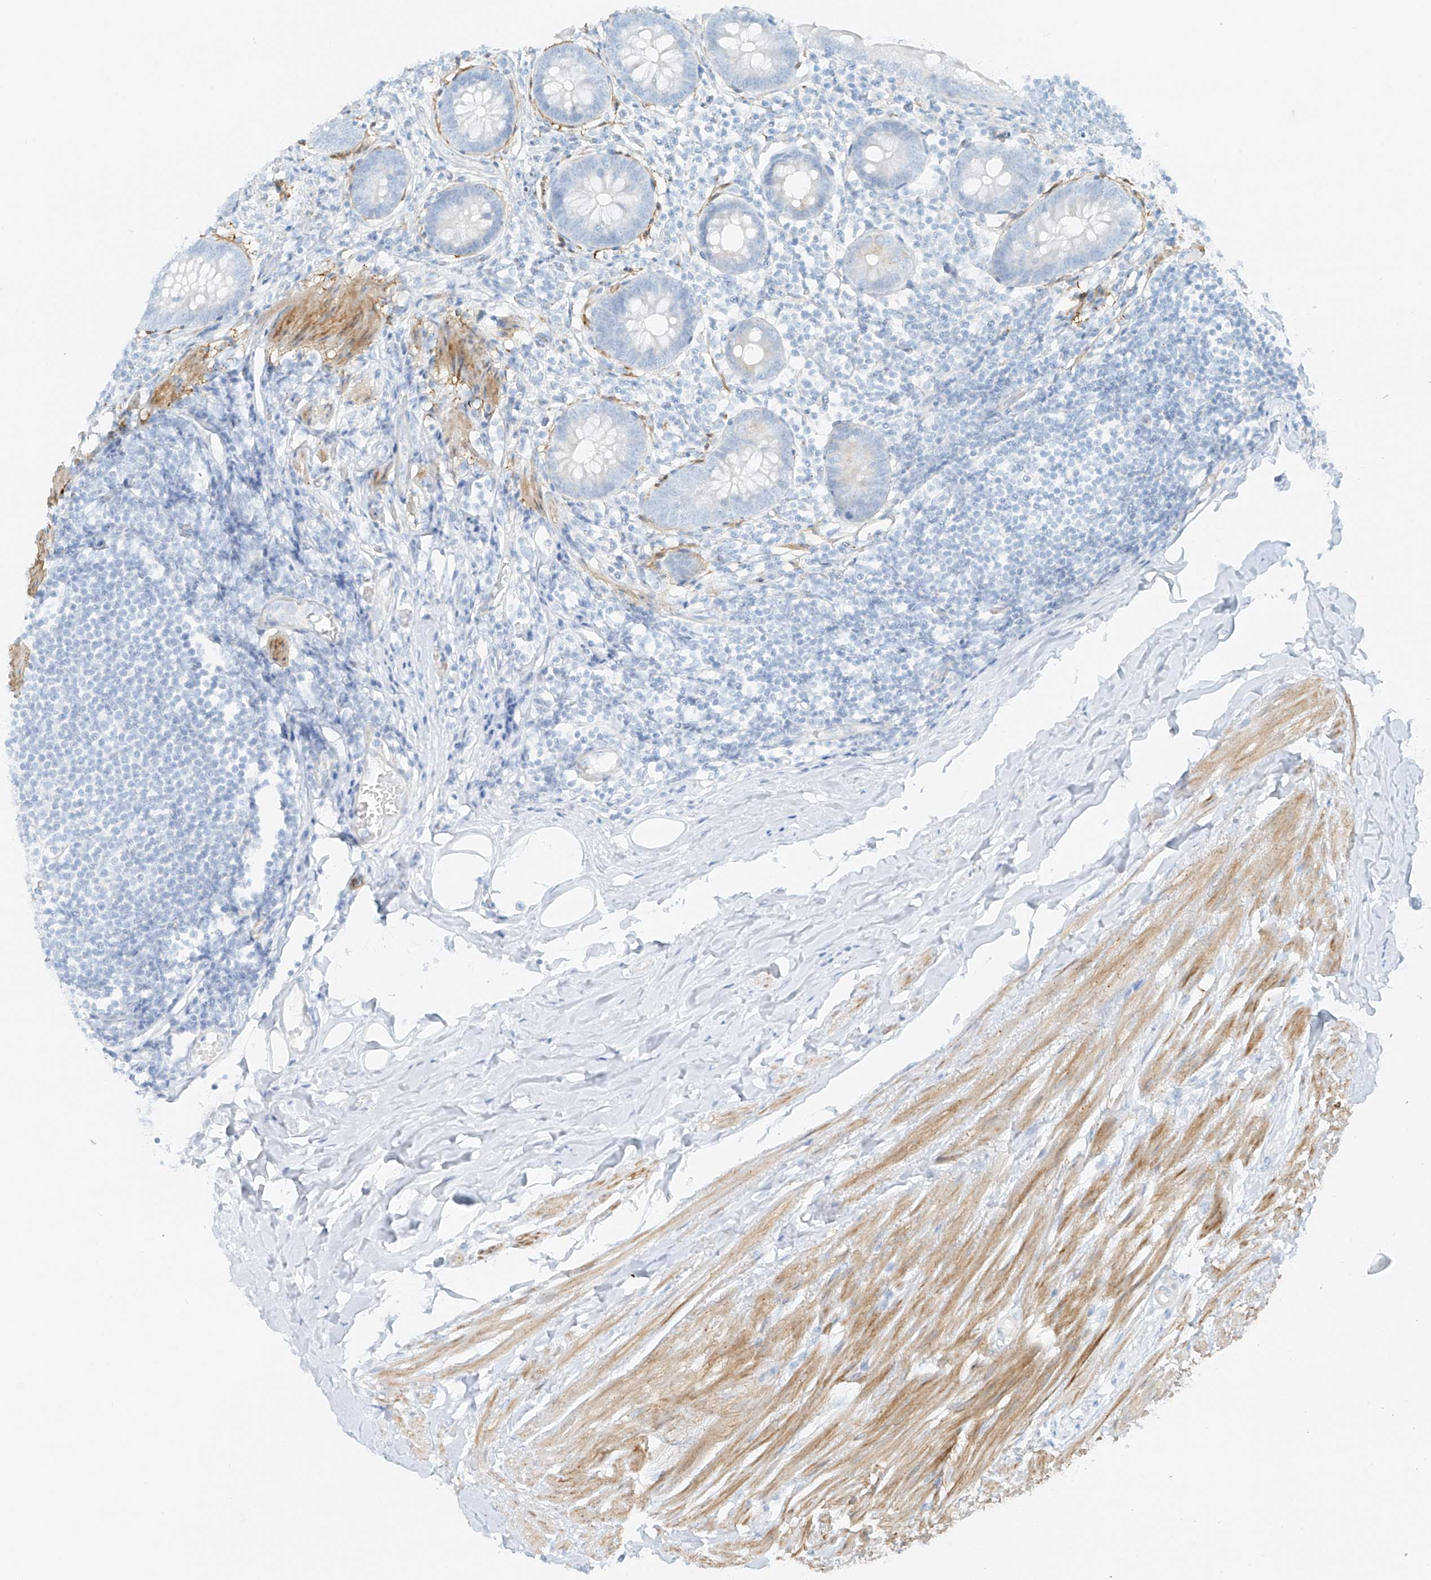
{"staining": {"intensity": "negative", "quantity": "none", "location": "none"}, "tissue": "appendix", "cell_type": "Glandular cells", "image_type": "normal", "snomed": [{"axis": "morphology", "description": "Normal tissue, NOS"}, {"axis": "topography", "description": "Appendix"}], "caption": "A high-resolution photomicrograph shows IHC staining of normal appendix, which reveals no significant expression in glandular cells.", "gene": "SMCP", "patient": {"sex": "female", "age": 62}}